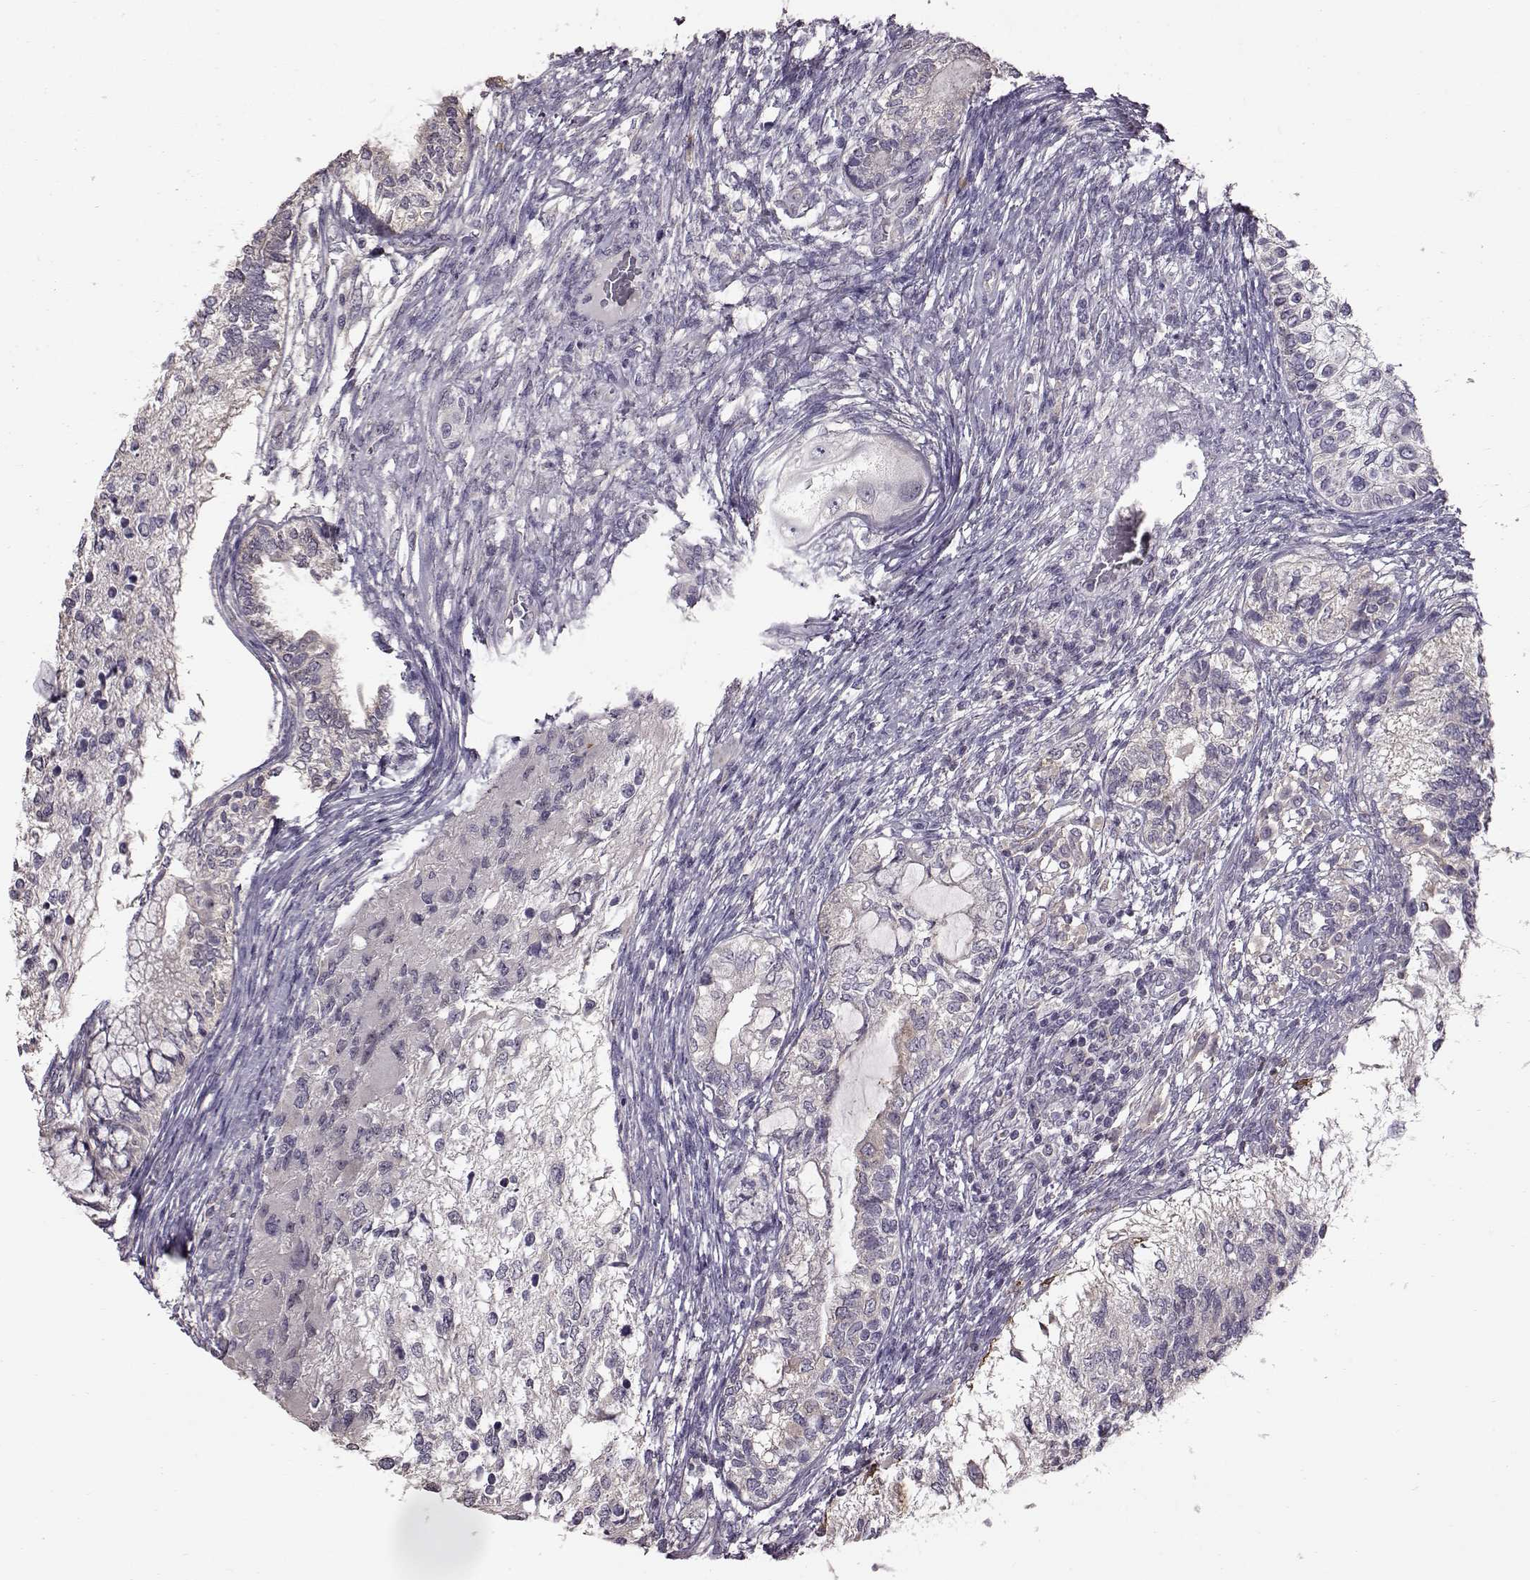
{"staining": {"intensity": "negative", "quantity": "none", "location": "none"}, "tissue": "testis cancer", "cell_type": "Tumor cells", "image_type": "cancer", "snomed": [{"axis": "morphology", "description": "Seminoma, NOS"}, {"axis": "morphology", "description": "Carcinoma, Embryonal, NOS"}, {"axis": "topography", "description": "Testis"}], "caption": "Immunohistochemistry (IHC) of human testis cancer shows no staining in tumor cells. (DAB IHC visualized using brightfield microscopy, high magnification).", "gene": "ADGRG2", "patient": {"sex": "male", "age": 41}}